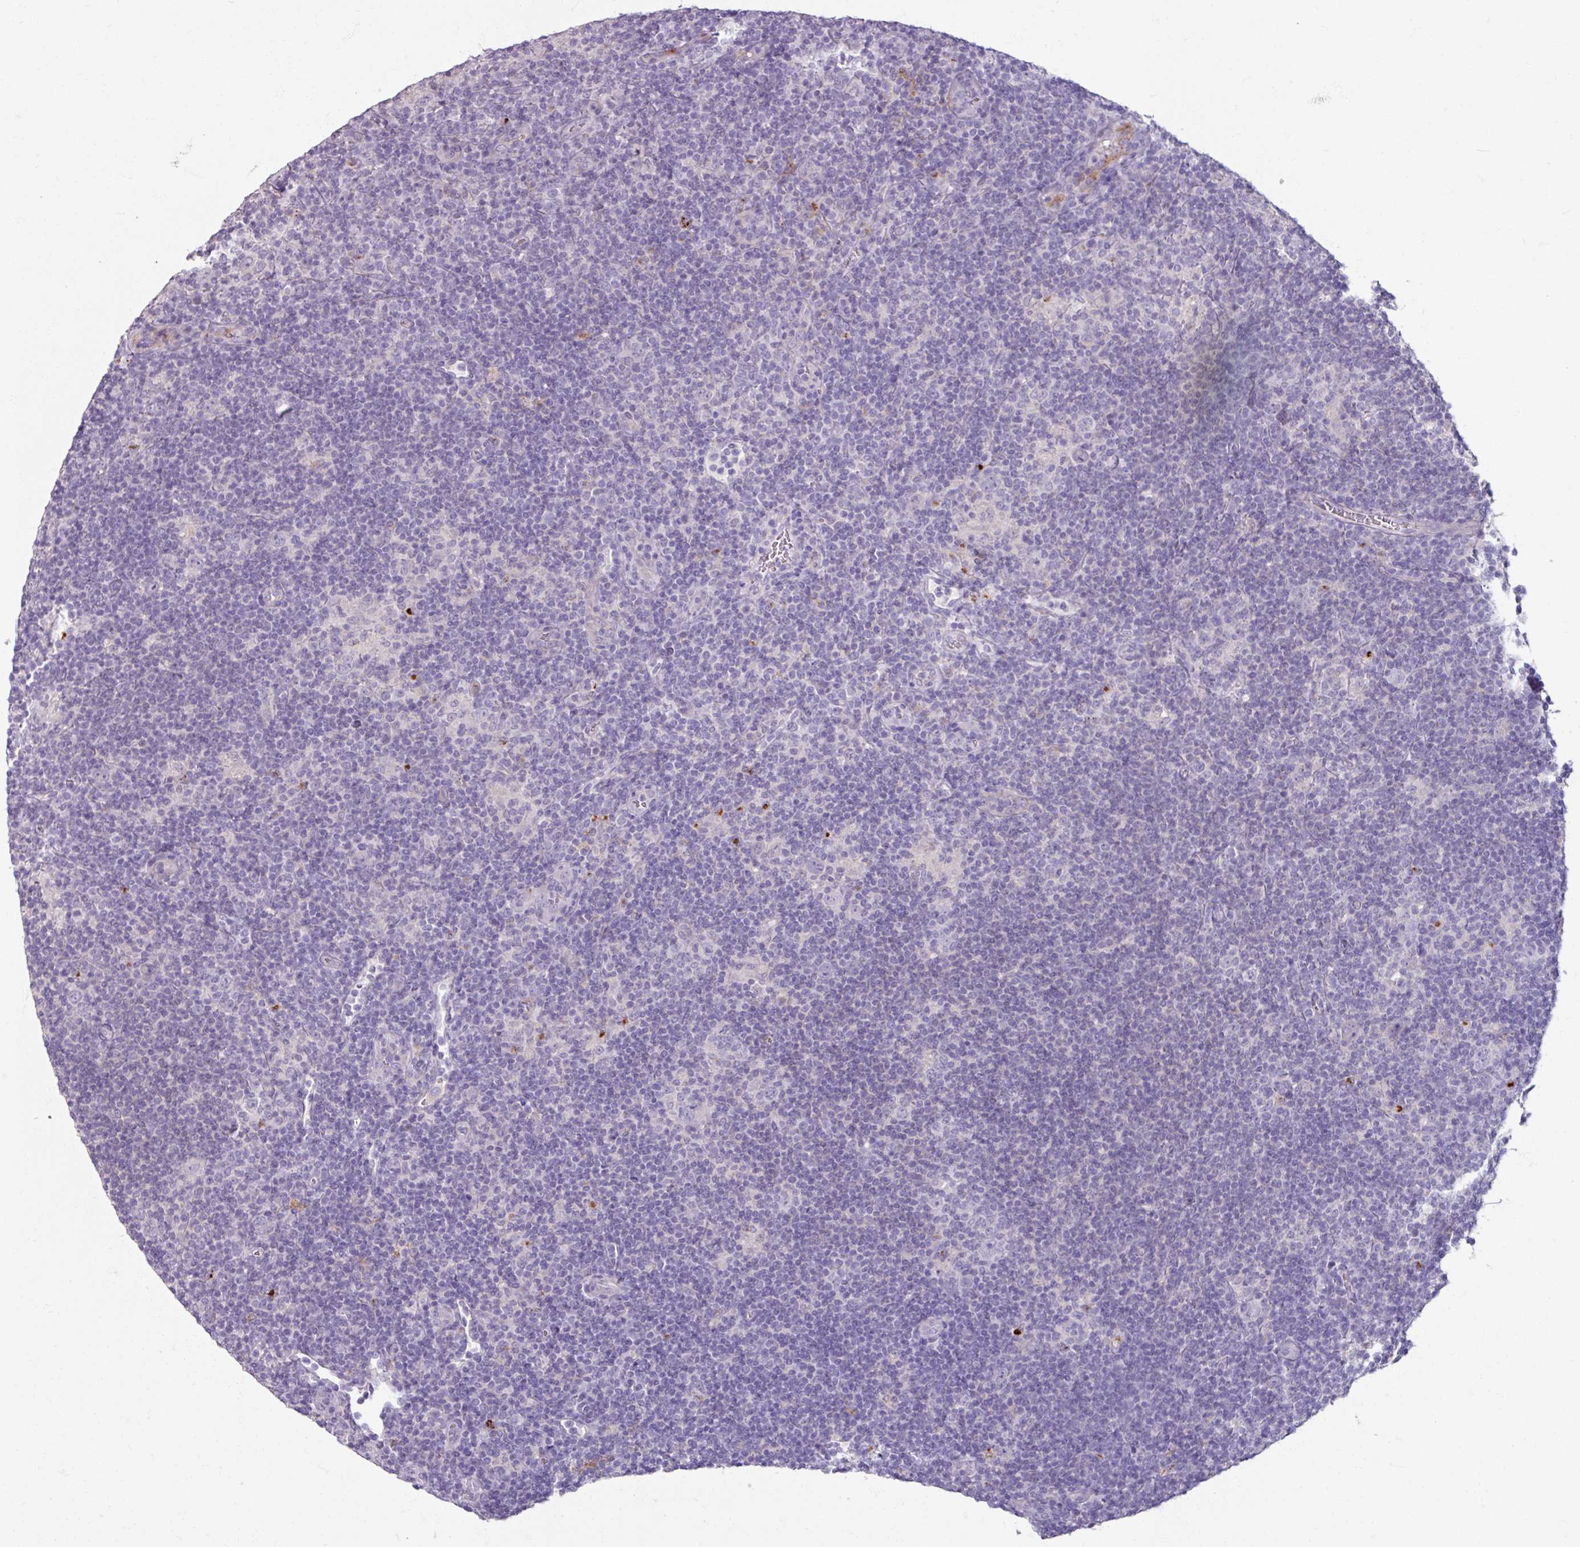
{"staining": {"intensity": "negative", "quantity": "none", "location": "none"}, "tissue": "lymphoma", "cell_type": "Tumor cells", "image_type": "cancer", "snomed": [{"axis": "morphology", "description": "Hodgkin's disease, NOS"}, {"axis": "topography", "description": "Lymph node"}], "caption": "The image demonstrates no staining of tumor cells in Hodgkin's disease. (DAB (3,3'-diaminobenzidine) IHC visualized using brightfield microscopy, high magnification).", "gene": "SLC27A5", "patient": {"sex": "female", "age": 57}}